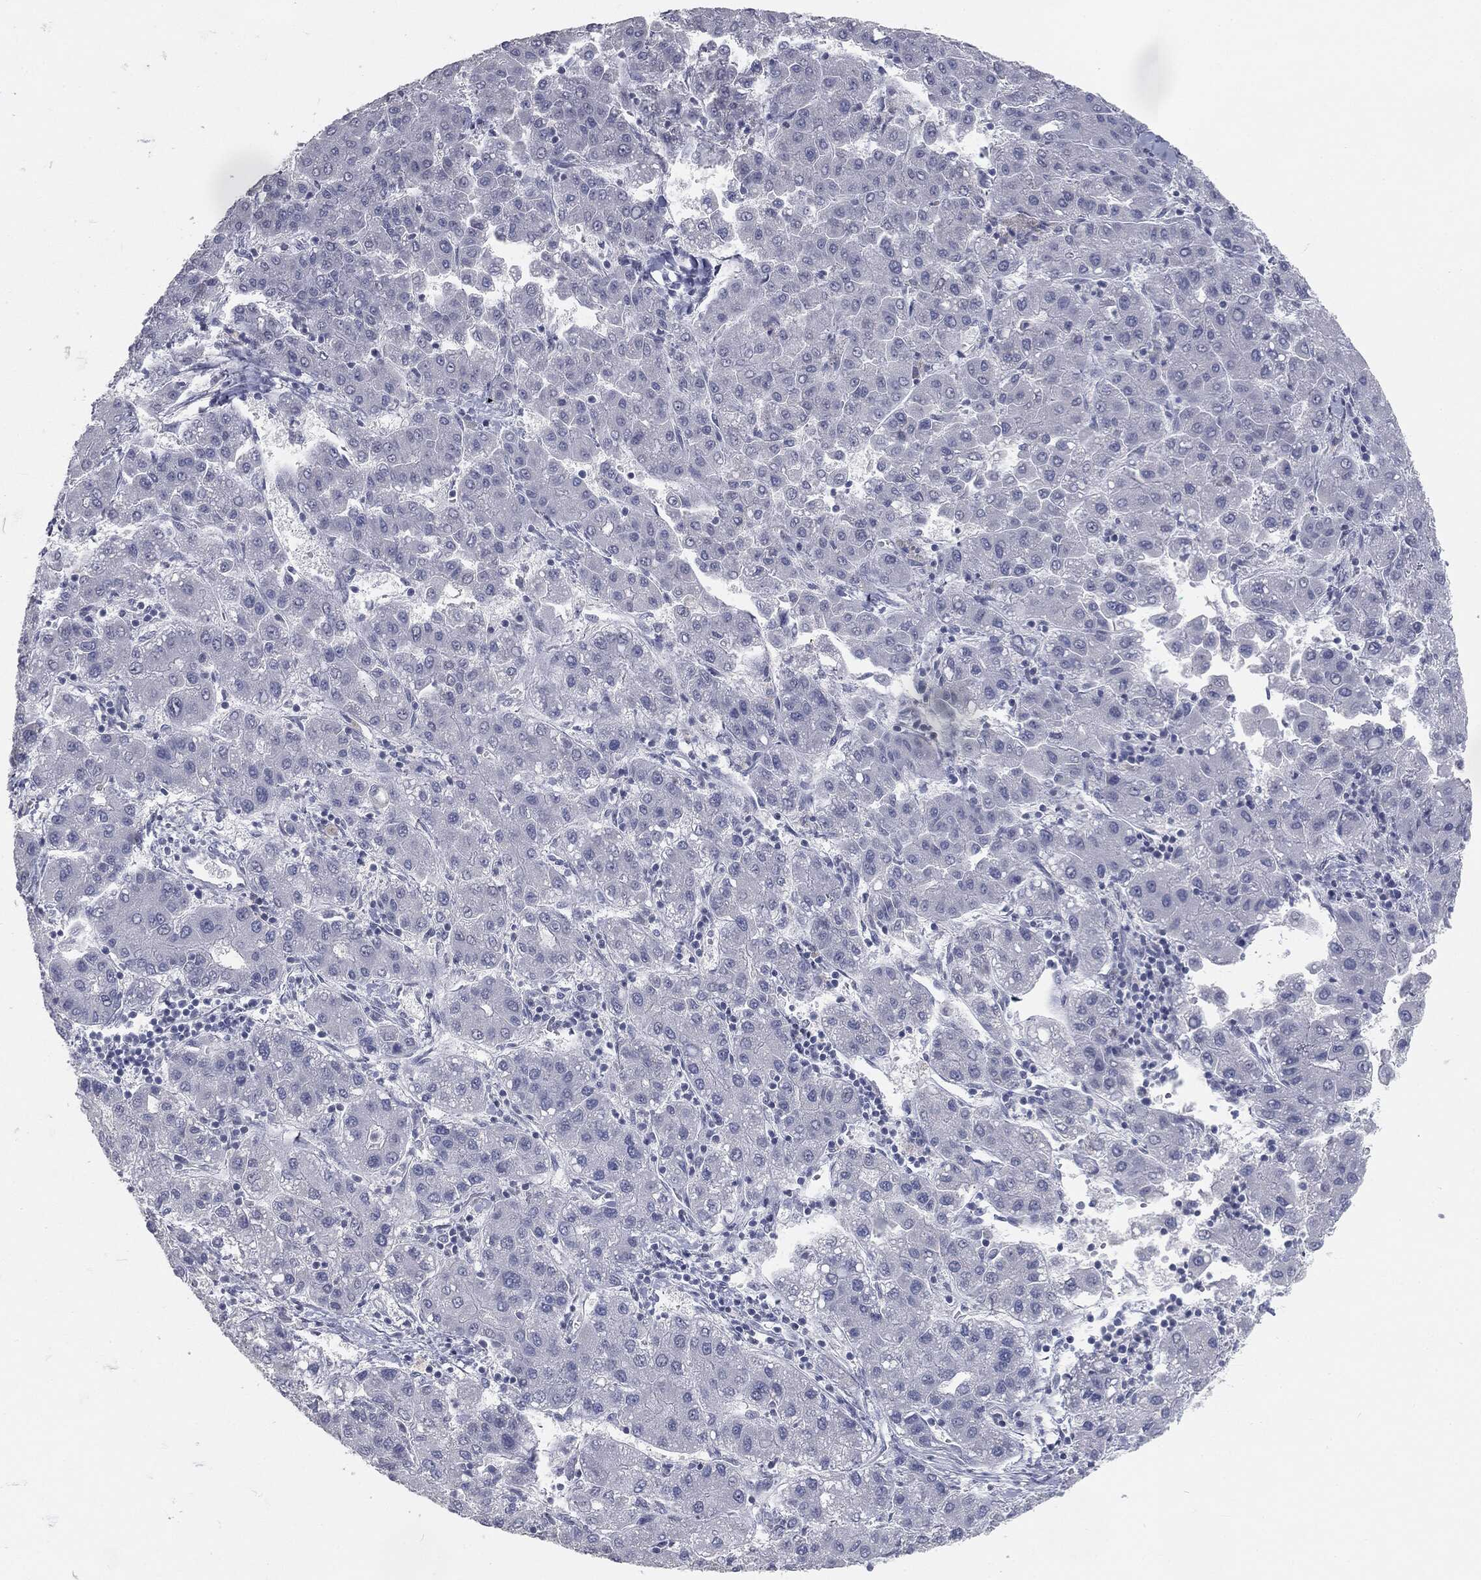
{"staining": {"intensity": "negative", "quantity": "none", "location": "none"}, "tissue": "liver cancer", "cell_type": "Tumor cells", "image_type": "cancer", "snomed": [{"axis": "morphology", "description": "Carcinoma, Hepatocellular, NOS"}, {"axis": "topography", "description": "Liver"}], "caption": "Protein analysis of liver cancer (hepatocellular carcinoma) exhibits no significant staining in tumor cells. The staining was performed using DAB (3,3'-diaminobenzidine) to visualize the protein expression in brown, while the nuclei were stained in blue with hematoxylin (Magnification: 20x).", "gene": "PRAME", "patient": {"sex": "male", "age": 65}}